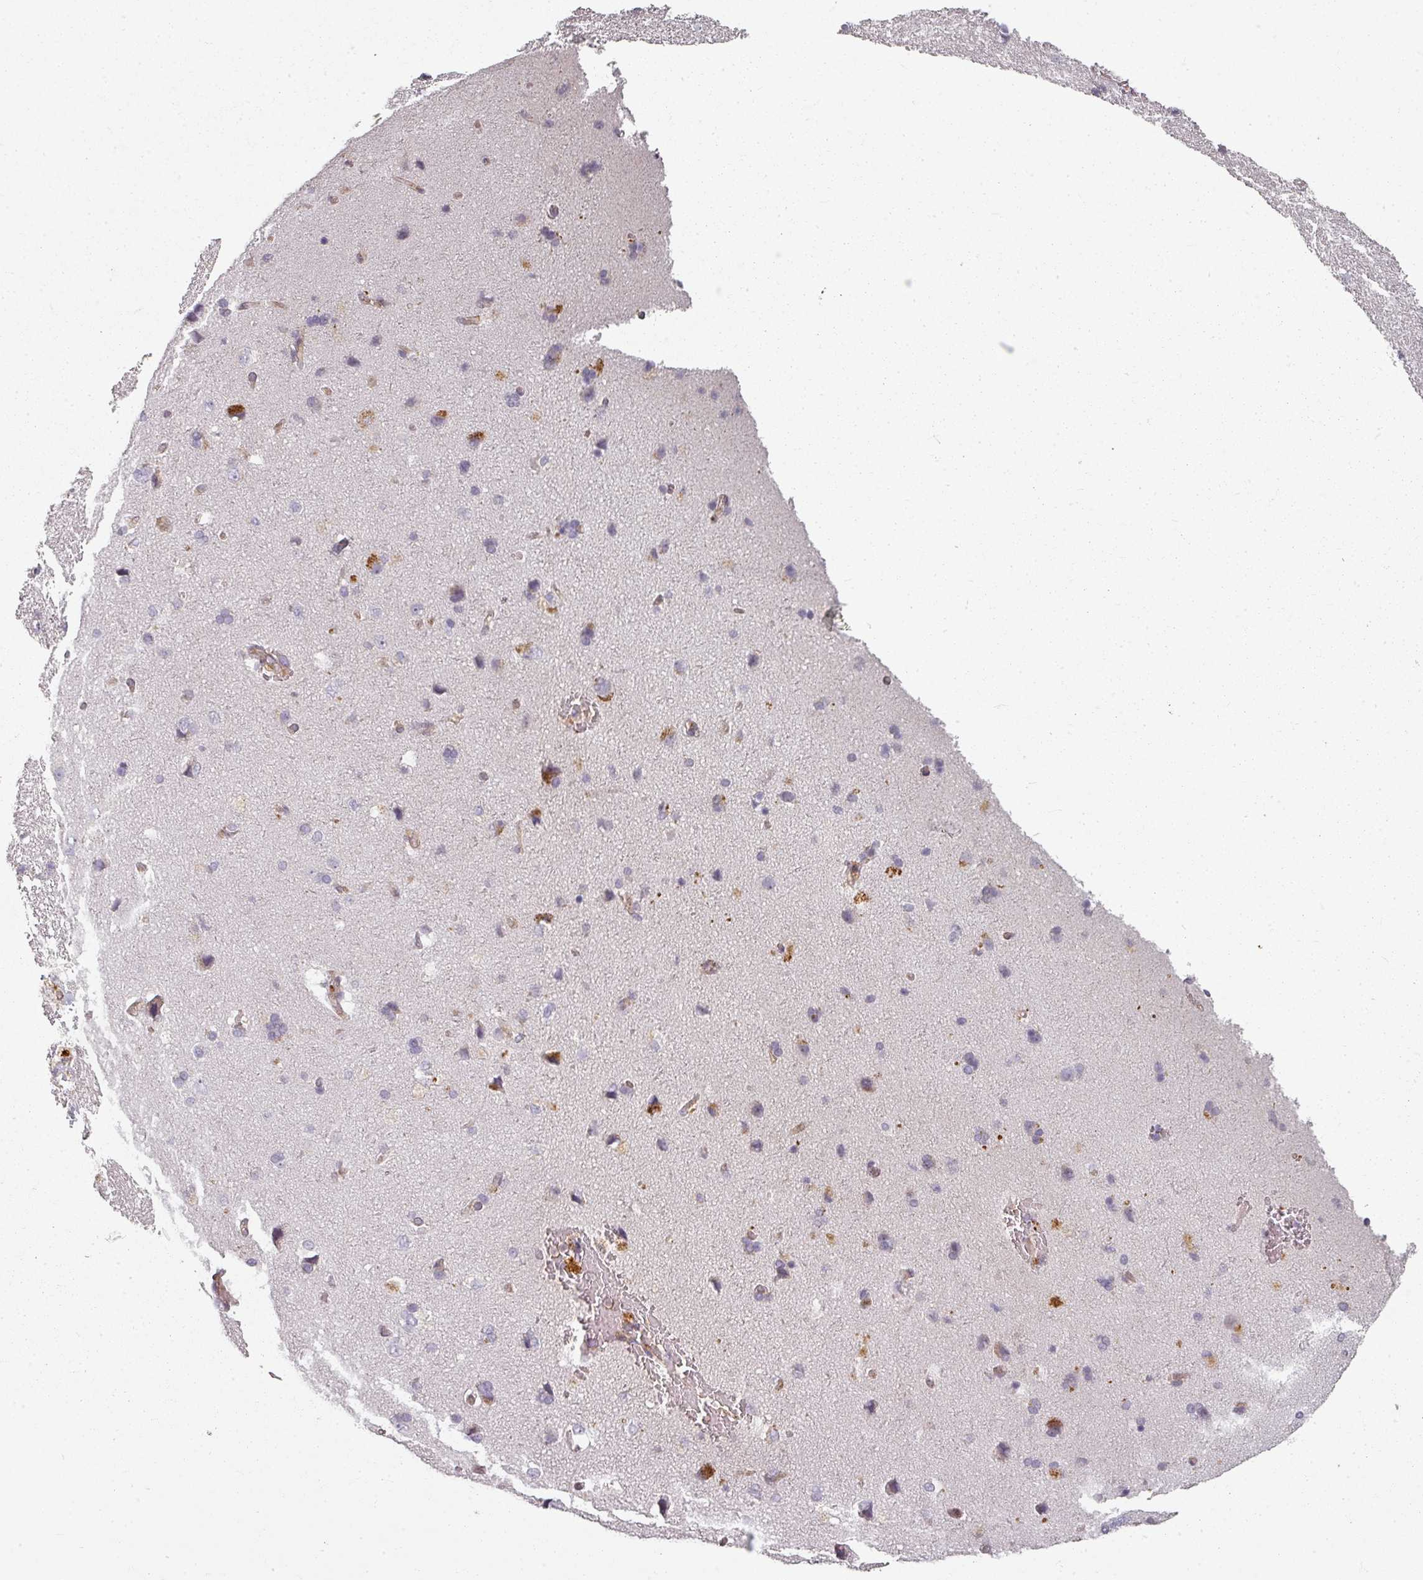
{"staining": {"intensity": "negative", "quantity": "none", "location": "none"}, "tissue": "cerebral cortex", "cell_type": "Endothelial cells", "image_type": "normal", "snomed": [{"axis": "morphology", "description": "Normal tissue, NOS"}, {"axis": "topography", "description": "Cerebral cortex"}], "caption": "Micrograph shows no significant protein expression in endothelial cells of benign cerebral cortex.", "gene": "CLIC1", "patient": {"sex": "male", "age": 62}}